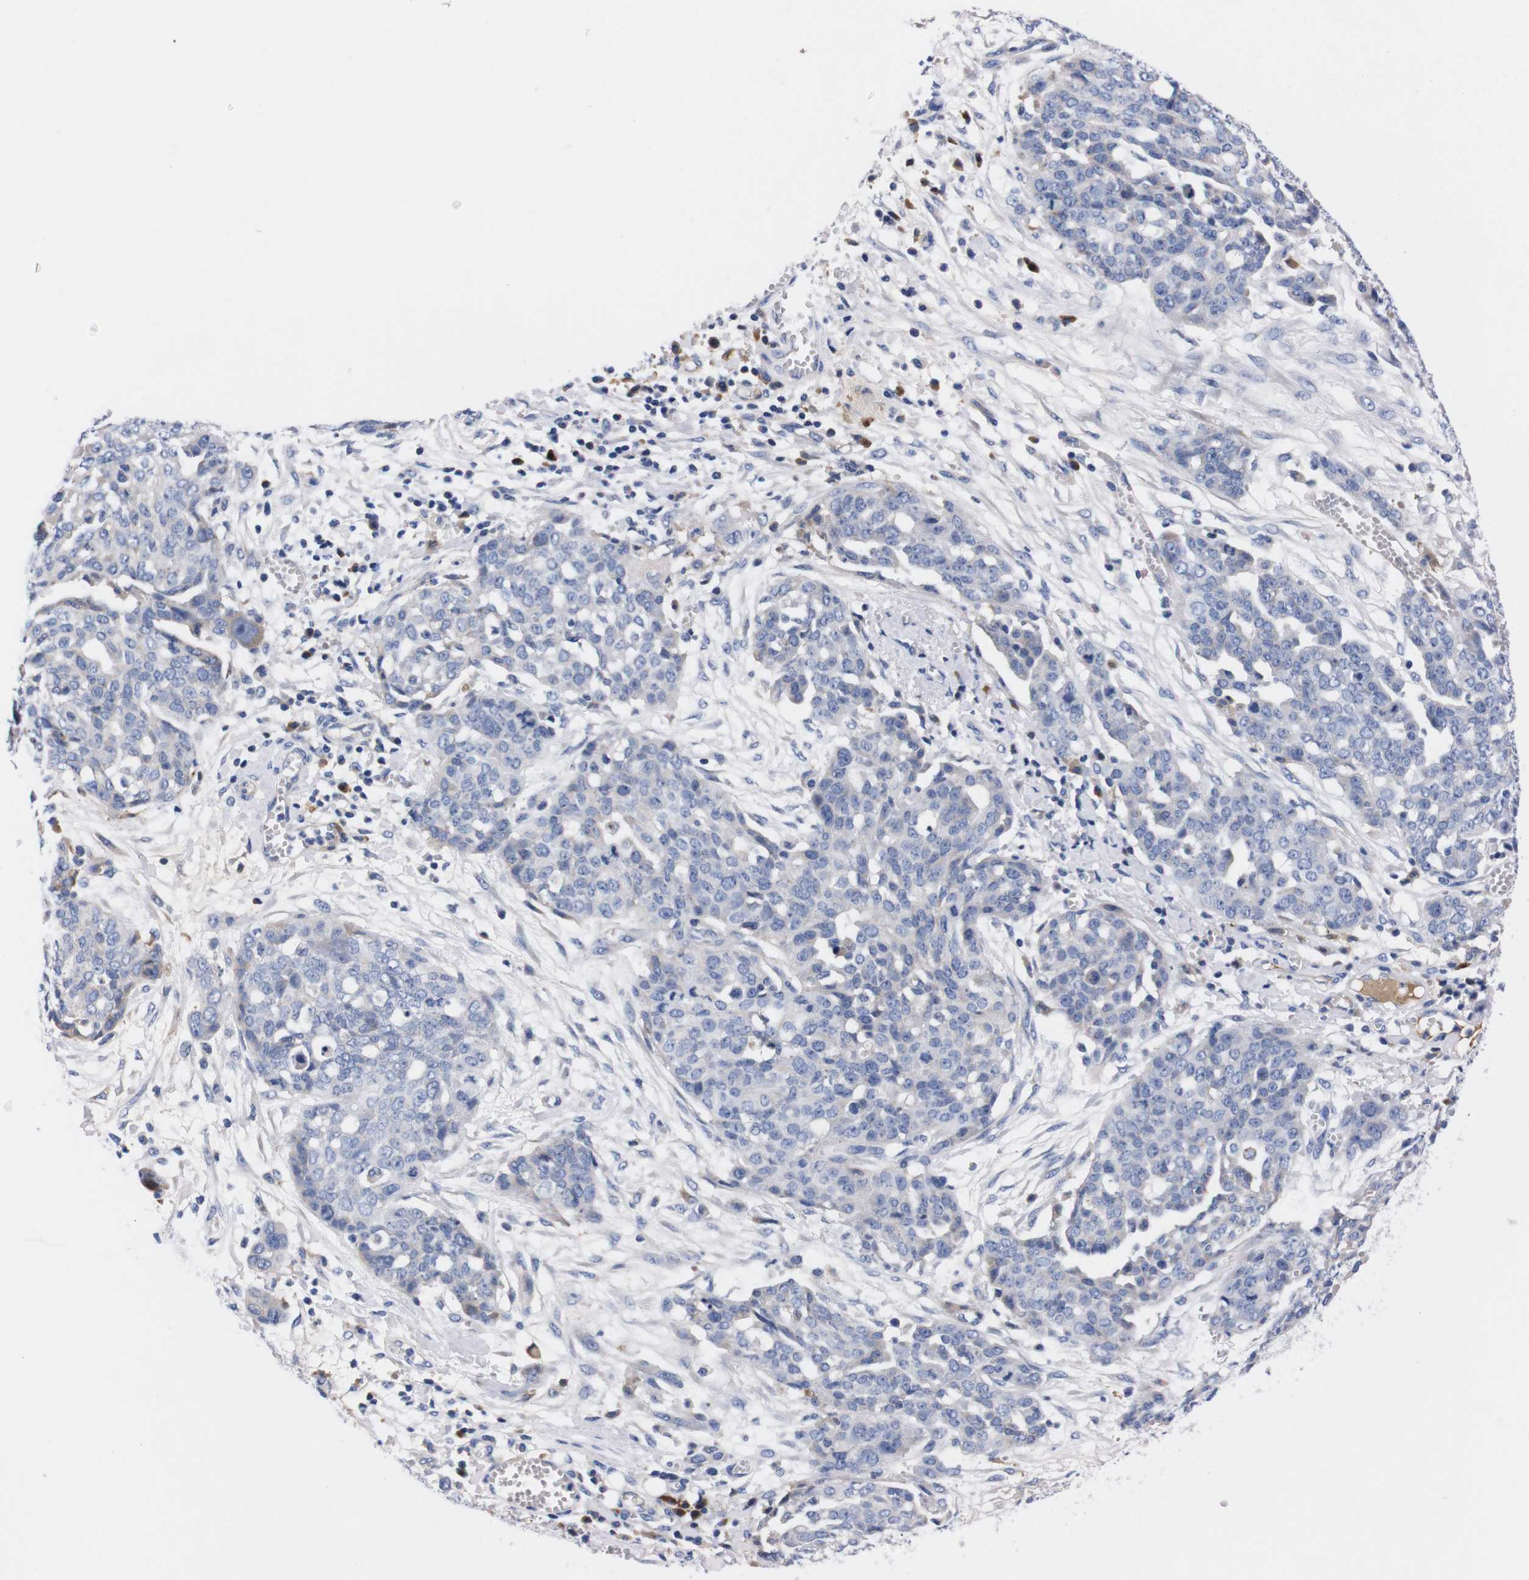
{"staining": {"intensity": "negative", "quantity": "none", "location": "none"}, "tissue": "ovarian cancer", "cell_type": "Tumor cells", "image_type": "cancer", "snomed": [{"axis": "morphology", "description": "Cystadenocarcinoma, serous, NOS"}, {"axis": "topography", "description": "Soft tissue"}, {"axis": "topography", "description": "Ovary"}], "caption": "Micrograph shows no significant protein positivity in tumor cells of serous cystadenocarcinoma (ovarian).", "gene": "FAM210A", "patient": {"sex": "female", "age": 57}}